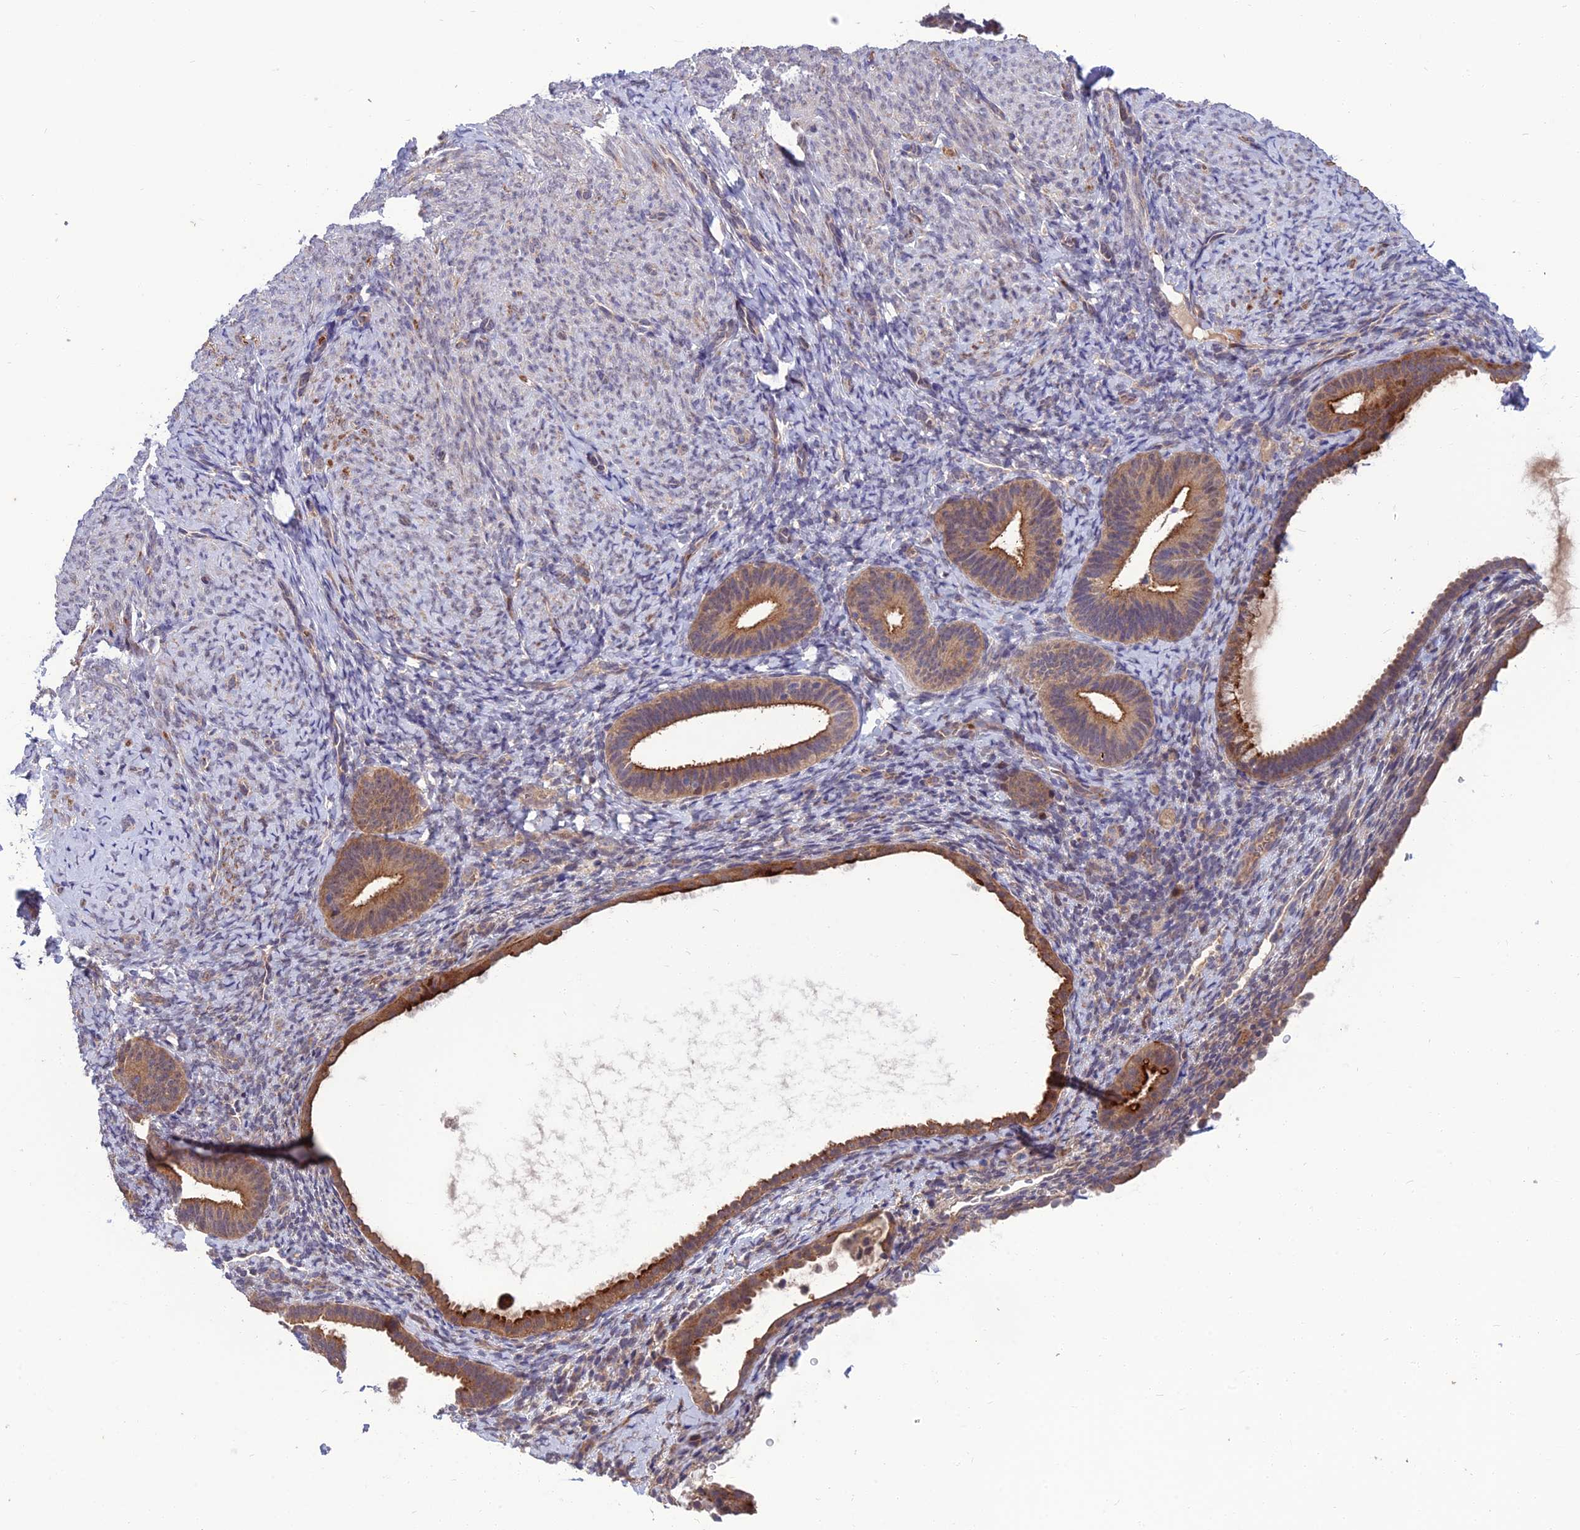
{"staining": {"intensity": "negative", "quantity": "none", "location": "none"}, "tissue": "endometrium", "cell_type": "Cells in endometrial stroma", "image_type": "normal", "snomed": [{"axis": "morphology", "description": "Normal tissue, NOS"}, {"axis": "topography", "description": "Endometrium"}], "caption": "Protein analysis of unremarkable endometrium exhibits no significant positivity in cells in endometrial stroma.", "gene": "GIPC1", "patient": {"sex": "female", "age": 65}}